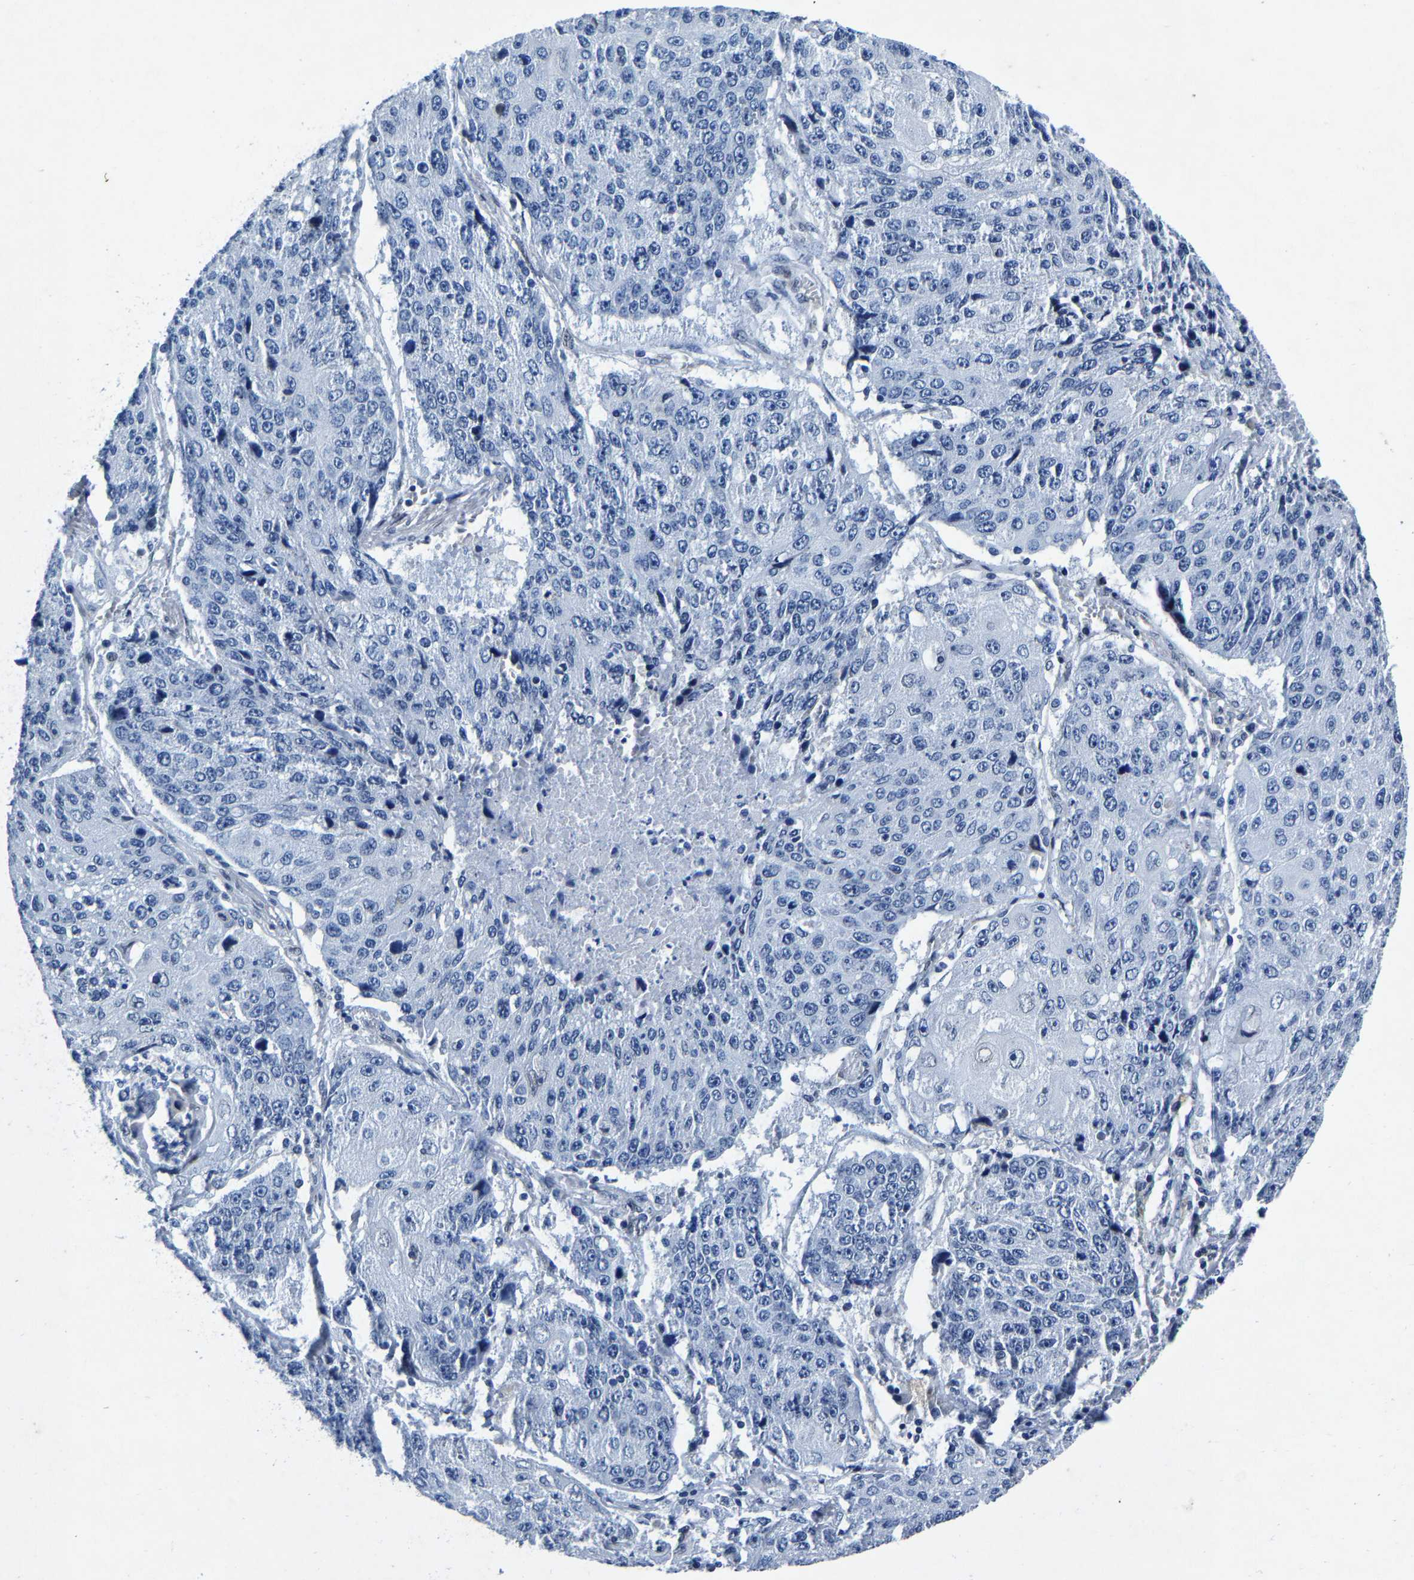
{"staining": {"intensity": "negative", "quantity": "none", "location": "none"}, "tissue": "lung cancer", "cell_type": "Tumor cells", "image_type": "cancer", "snomed": [{"axis": "morphology", "description": "Squamous cell carcinoma, NOS"}, {"axis": "topography", "description": "Lung"}], "caption": "A micrograph of human lung cancer is negative for staining in tumor cells.", "gene": "UBN2", "patient": {"sex": "male", "age": 61}}